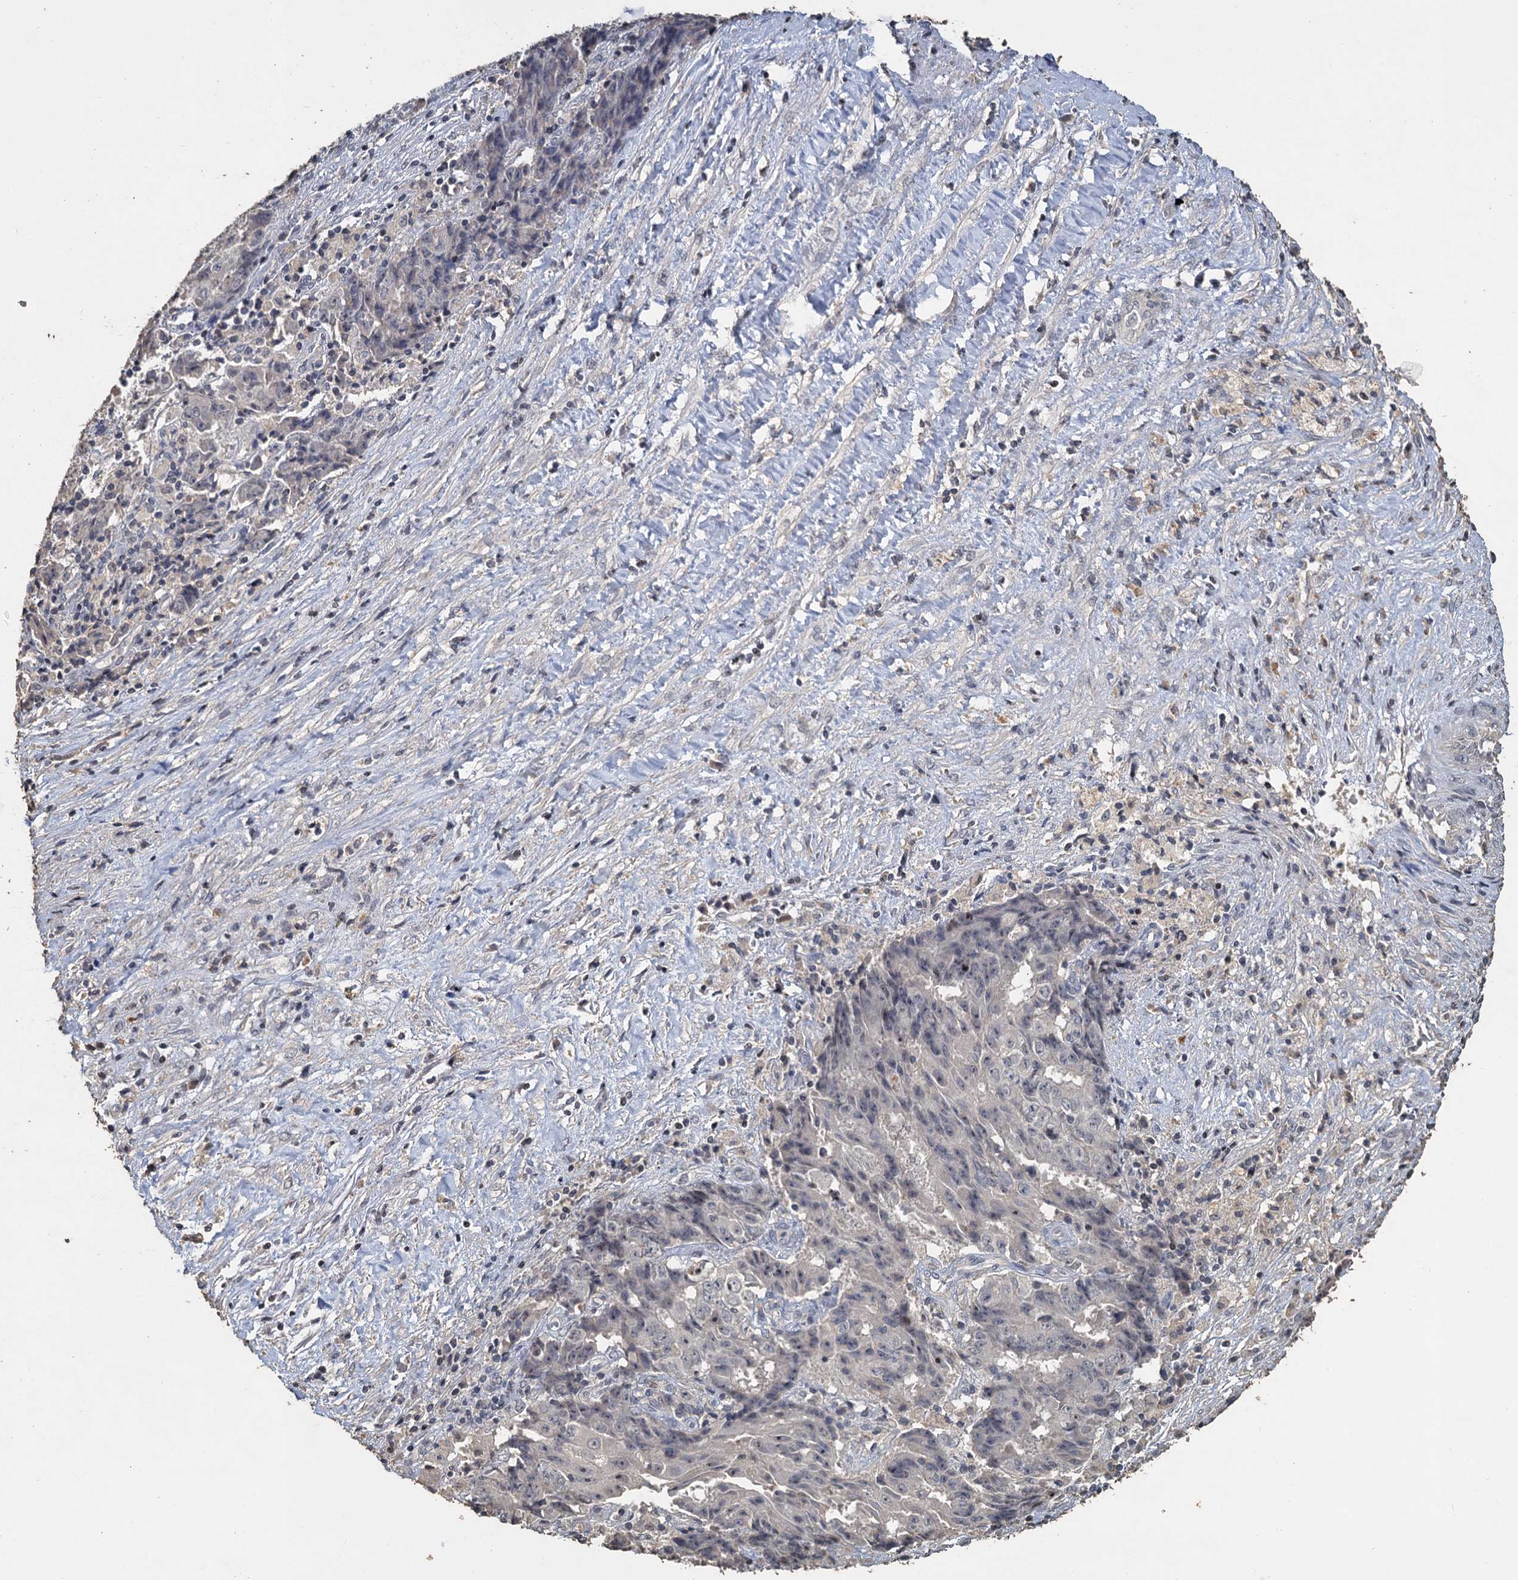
{"staining": {"intensity": "negative", "quantity": "none", "location": "none"}, "tissue": "ovarian cancer", "cell_type": "Tumor cells", "image_type": "cancer", "snomed": [{"axis": "morphology", "description": "Carcinoma, endometroid"}, {"axis": "topography", "description": "Ovary"}], "caption": "Protein analysis of ovarian endometroid carcinoma exhibits no significant staining in tumor cells. The staining is performed using DAB brown chromogen with nuclei counter-stained in using hematoxylin.", "gene": "CCDC61", "patient": {"sex": "female", "age": 42}}